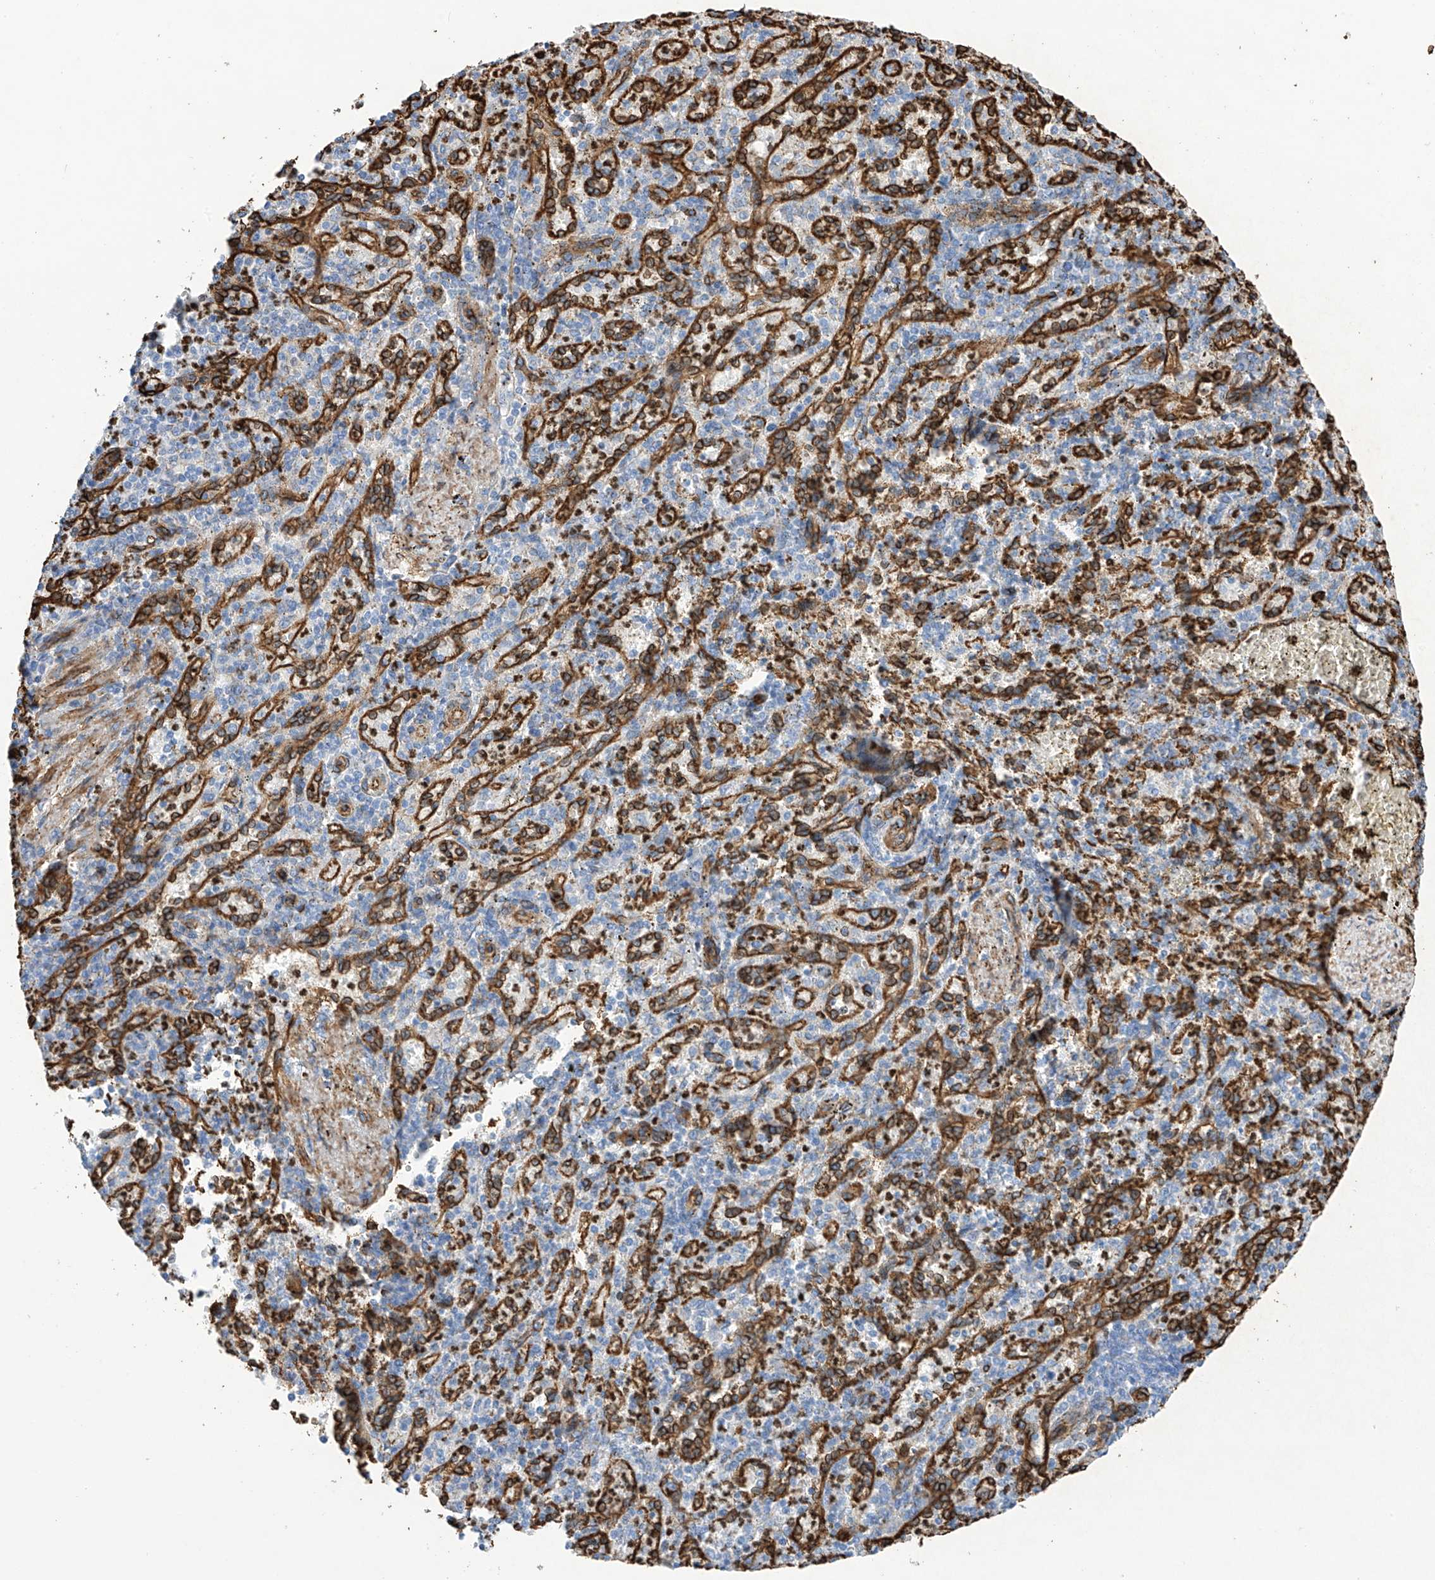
{"staining": {"intensity": "negative", "quantity": "none", "location": "none"}, "tissue": "spleen", "cell_type": "Cells in red pulp", "image_type": "normal", "snomed": [{"axis": "morphology", "description": "Normal tissue, NOS"}, {"axis": "topography", "description": "Spleen"}], "caption": "The histopathology image exhibits no significant expression in cells in red pulp of spleen.", "gene": "UBTD1", "patient": {"sex": "female", "age": 74}}